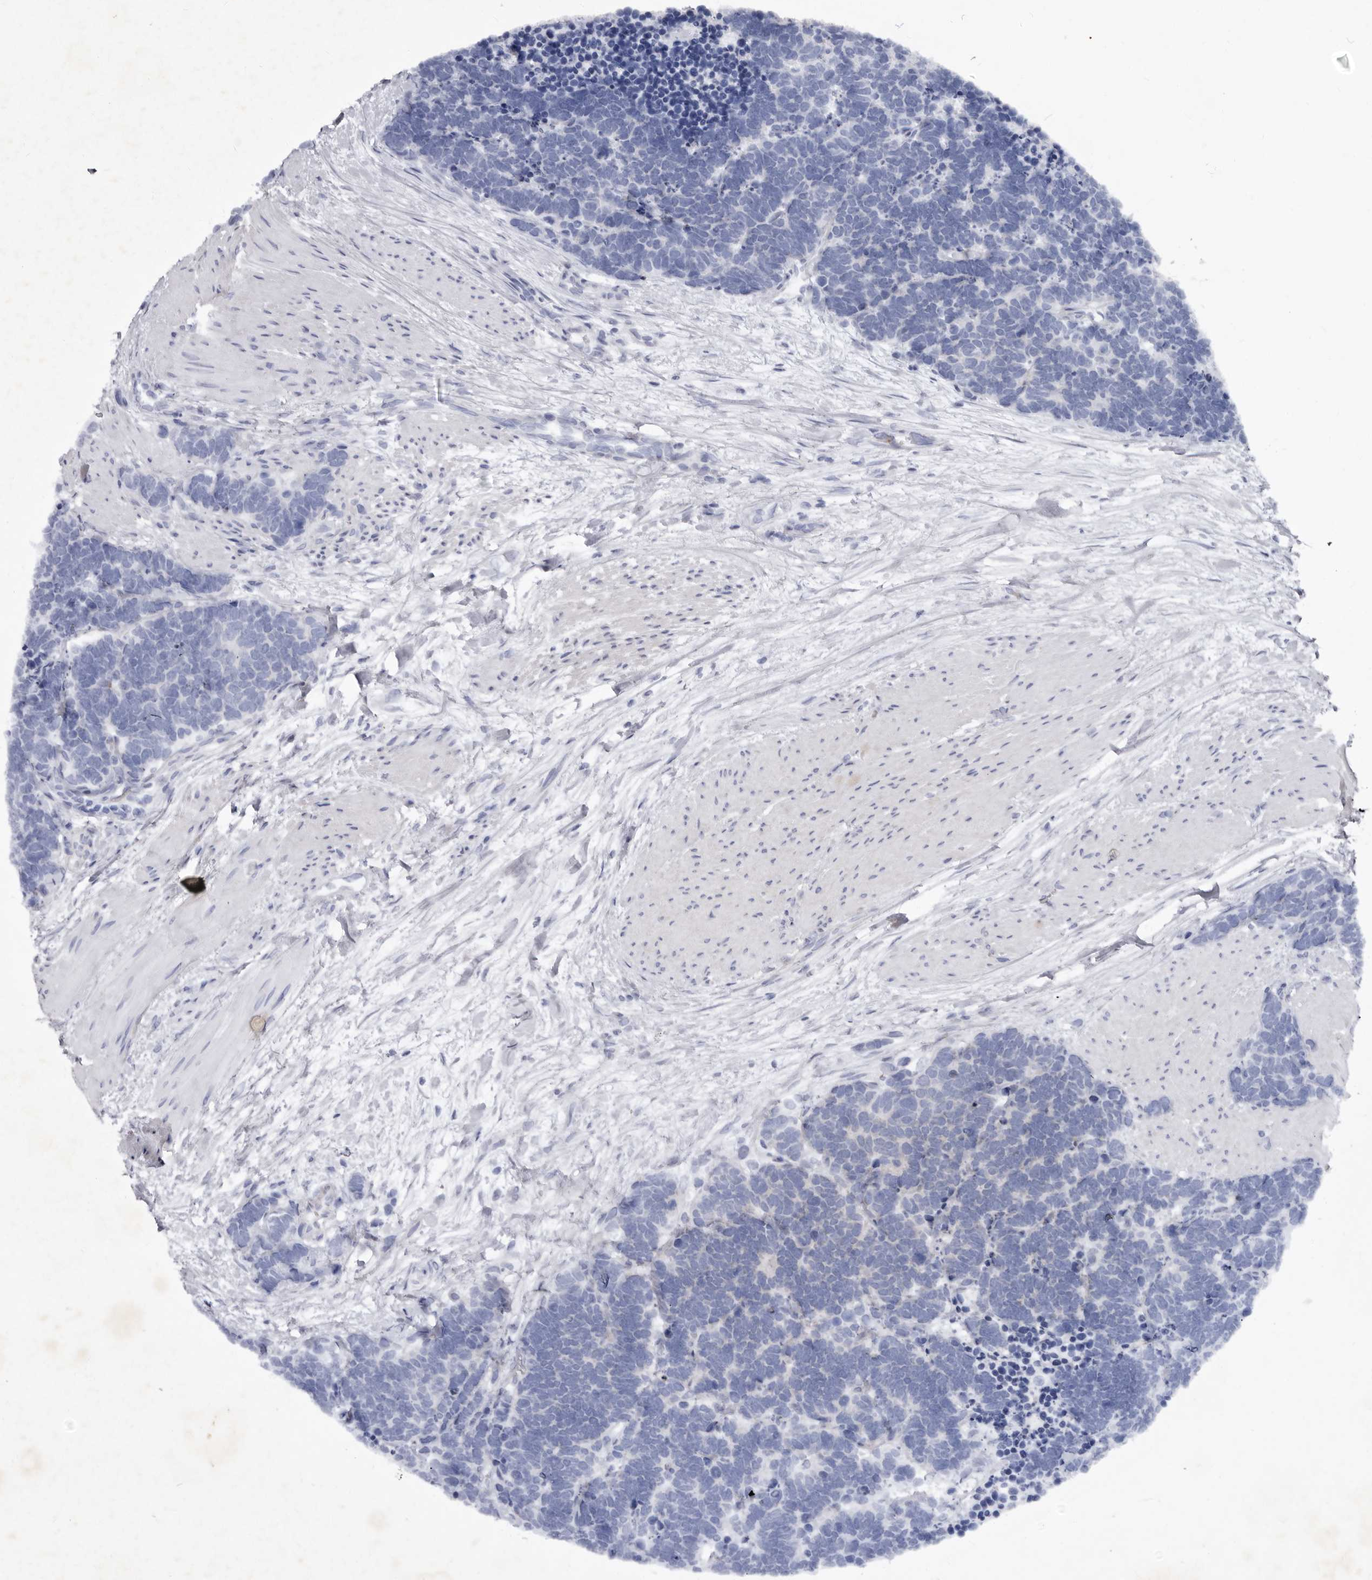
{"staining": {"intensity": "negative", "quantity": "none", "location": "none"}, "tissue": "carcinoid", "cell_type": "Tumor cells", "image_type": "cancer", "snomed": [{"axis": "morphology", "description": "Carcinoma, NOS"}, {"axis": "morphology", "description": "Carcinoid, malignant, NOS"}, {"axis": "topography", "description": "Urinary bladder"}], "caption": "An immunohistochemistry image of carcinoid is shown. There is no staining in tumor cells of carcinoid.", "gene": "ABL1", "patient": {"sex": "male", "age": 57}}